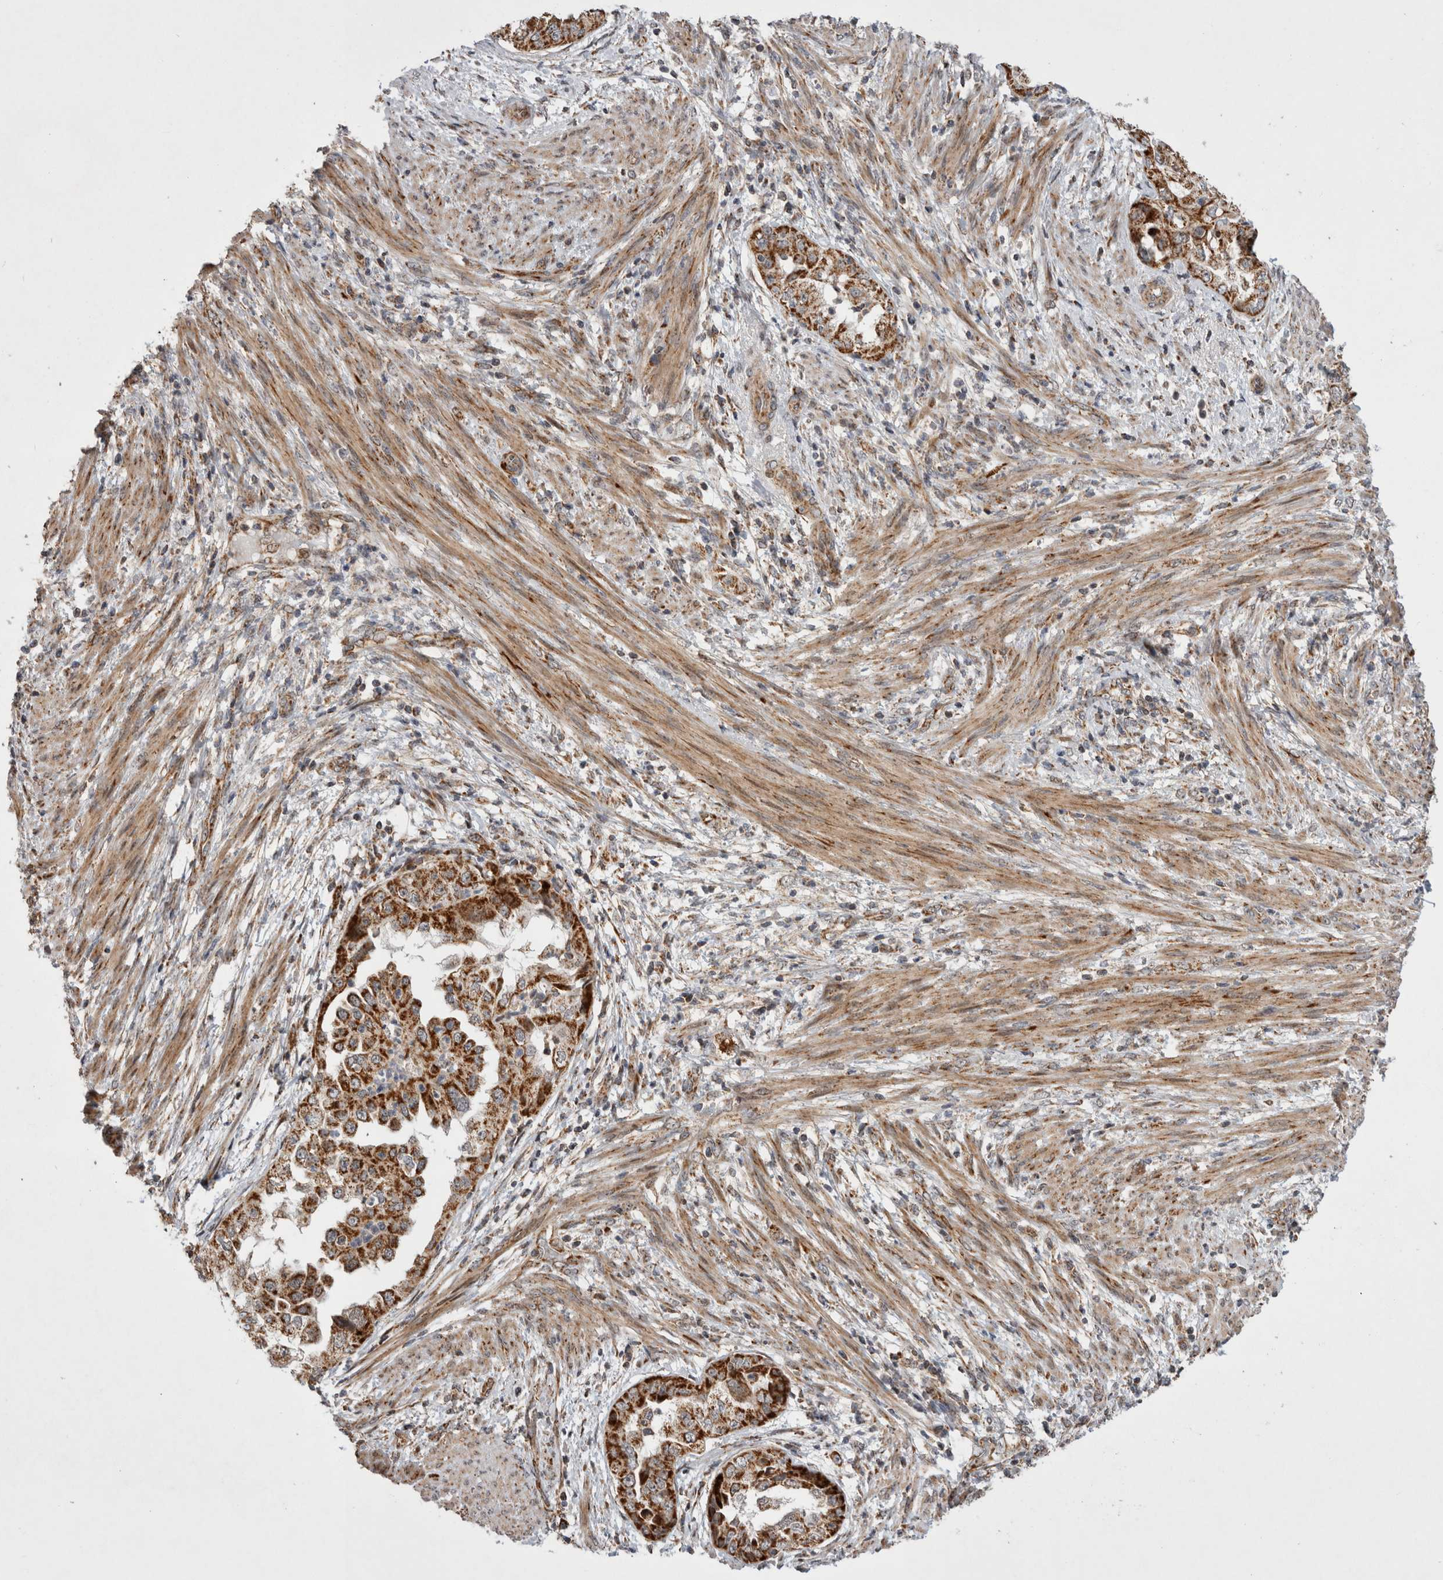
{"staining": {"intensity": "strong", "quantity": ">75%", "location": "cytoplasmic/membranous"}, "tissue": "endometrial cancer", "cell_type": "Tumor cells", "image_type": "cancer", "snomed": [{"axis": "morphology", "description": "Adenocarcinoma, NOS"}, {"axis": "topography", "description": "Endometrium"}], "caption": "Strong cytoplasmic/membranous staining is appreciated in approximately >75% of tumor cells in endometrial cancer (adenocarcinoma).", "gene": "MRPL37", "patient": {"sex": "female", "age": 85}}